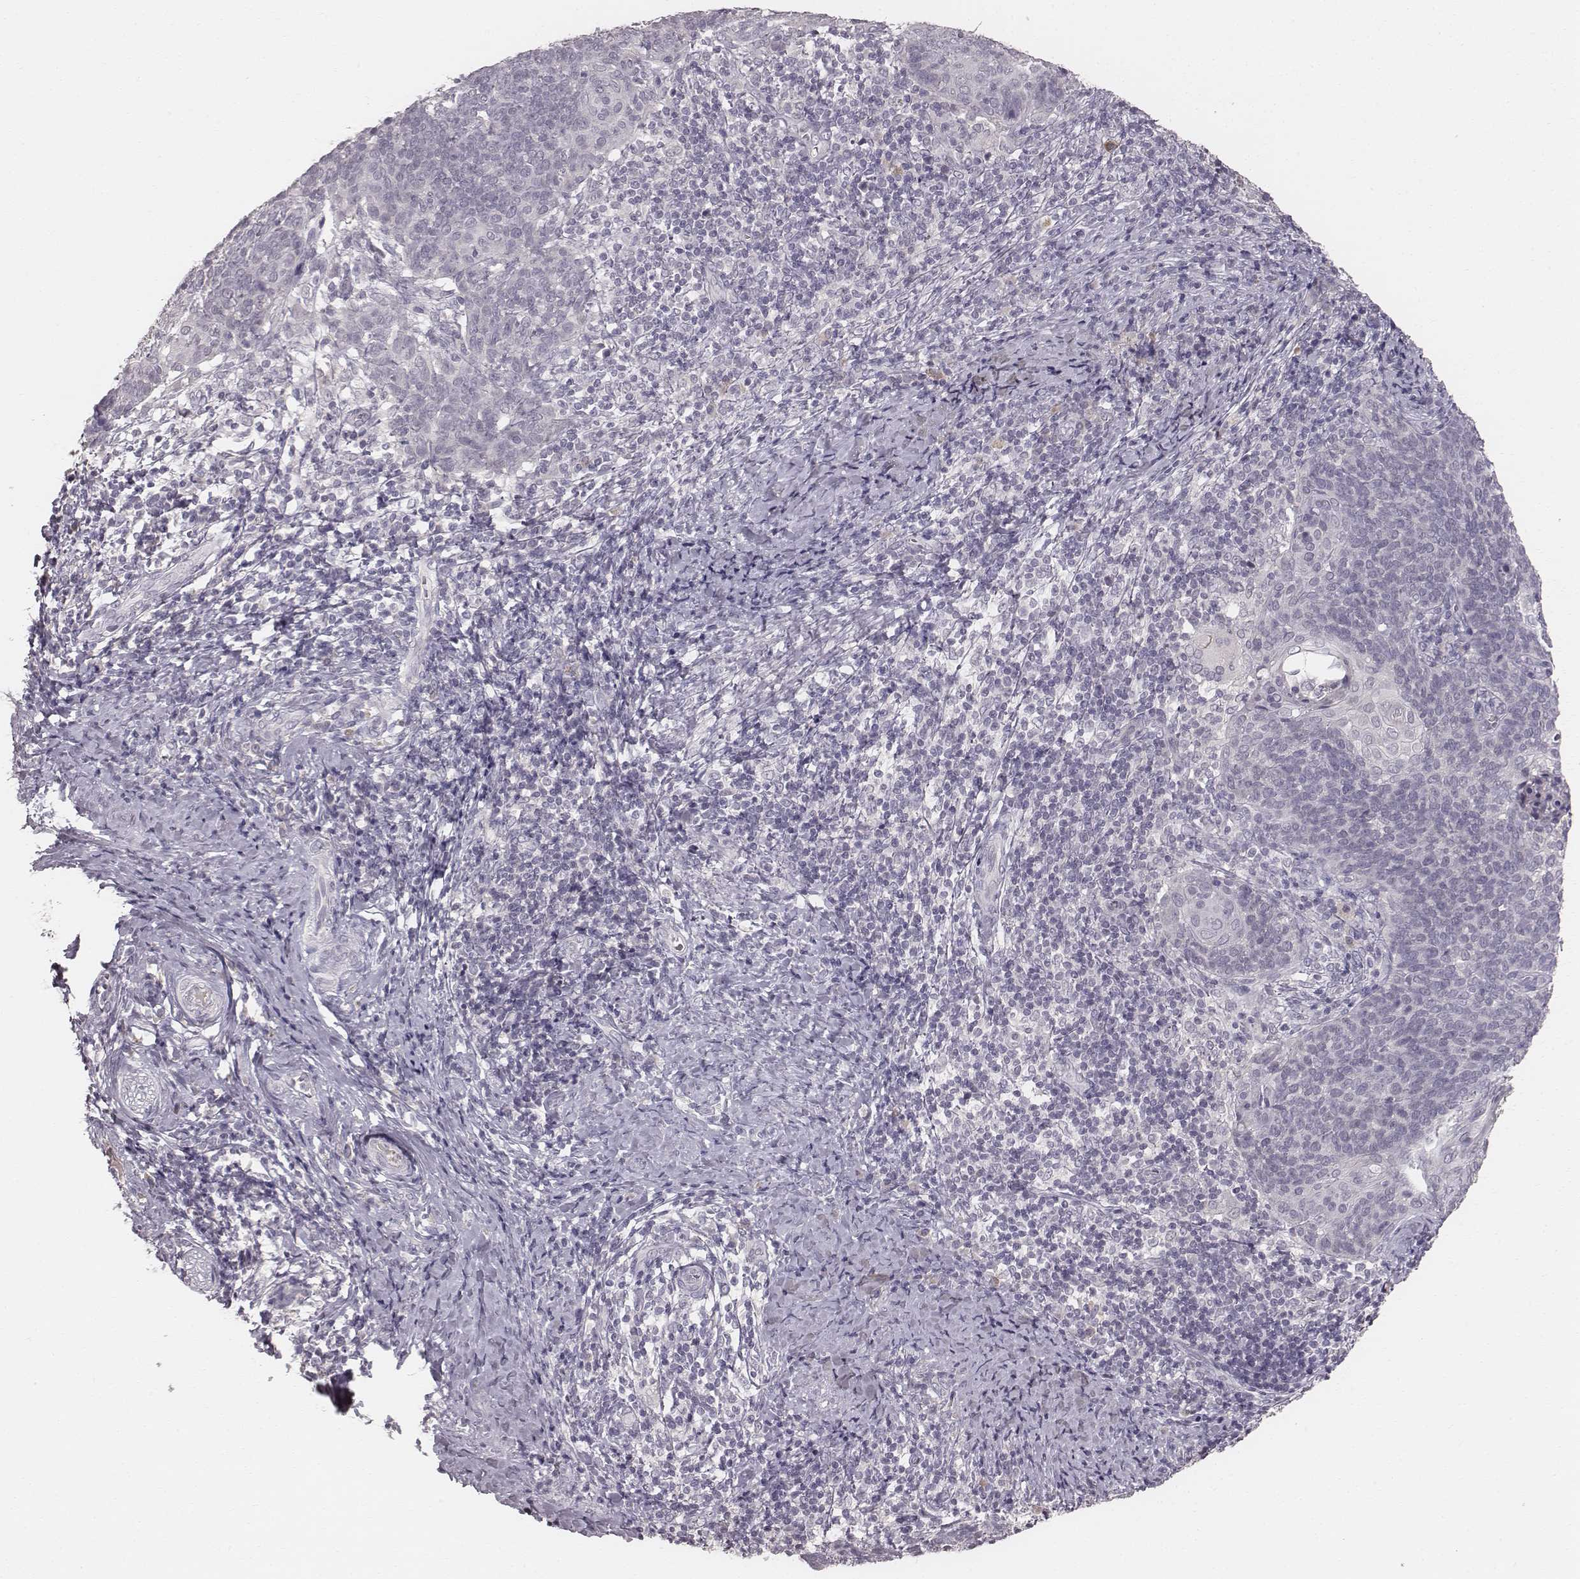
{"staining": {"intensity": "negative", "quantity": "none", "location": "none"}, "tissue": "cervical cancer", "cell_type": "Tumor cells", "image_type": "cancer", "snomed": [{"axis": "morphology", "description": "Normal tissue, NOS"}, {"axis": "morphology", "description": "Squamous cell carcinoma, NOS"}, {"axis": "topography", "description": "Cervix"}], "caption": "Immunohistochemistry photomicrograph of neoplastic tissue: human cervical cancer stained with DAB exhibits no significant protein expression in tumor cells.", "gene": "LY6K", "patient": {"sex": "female", "age": 39}}